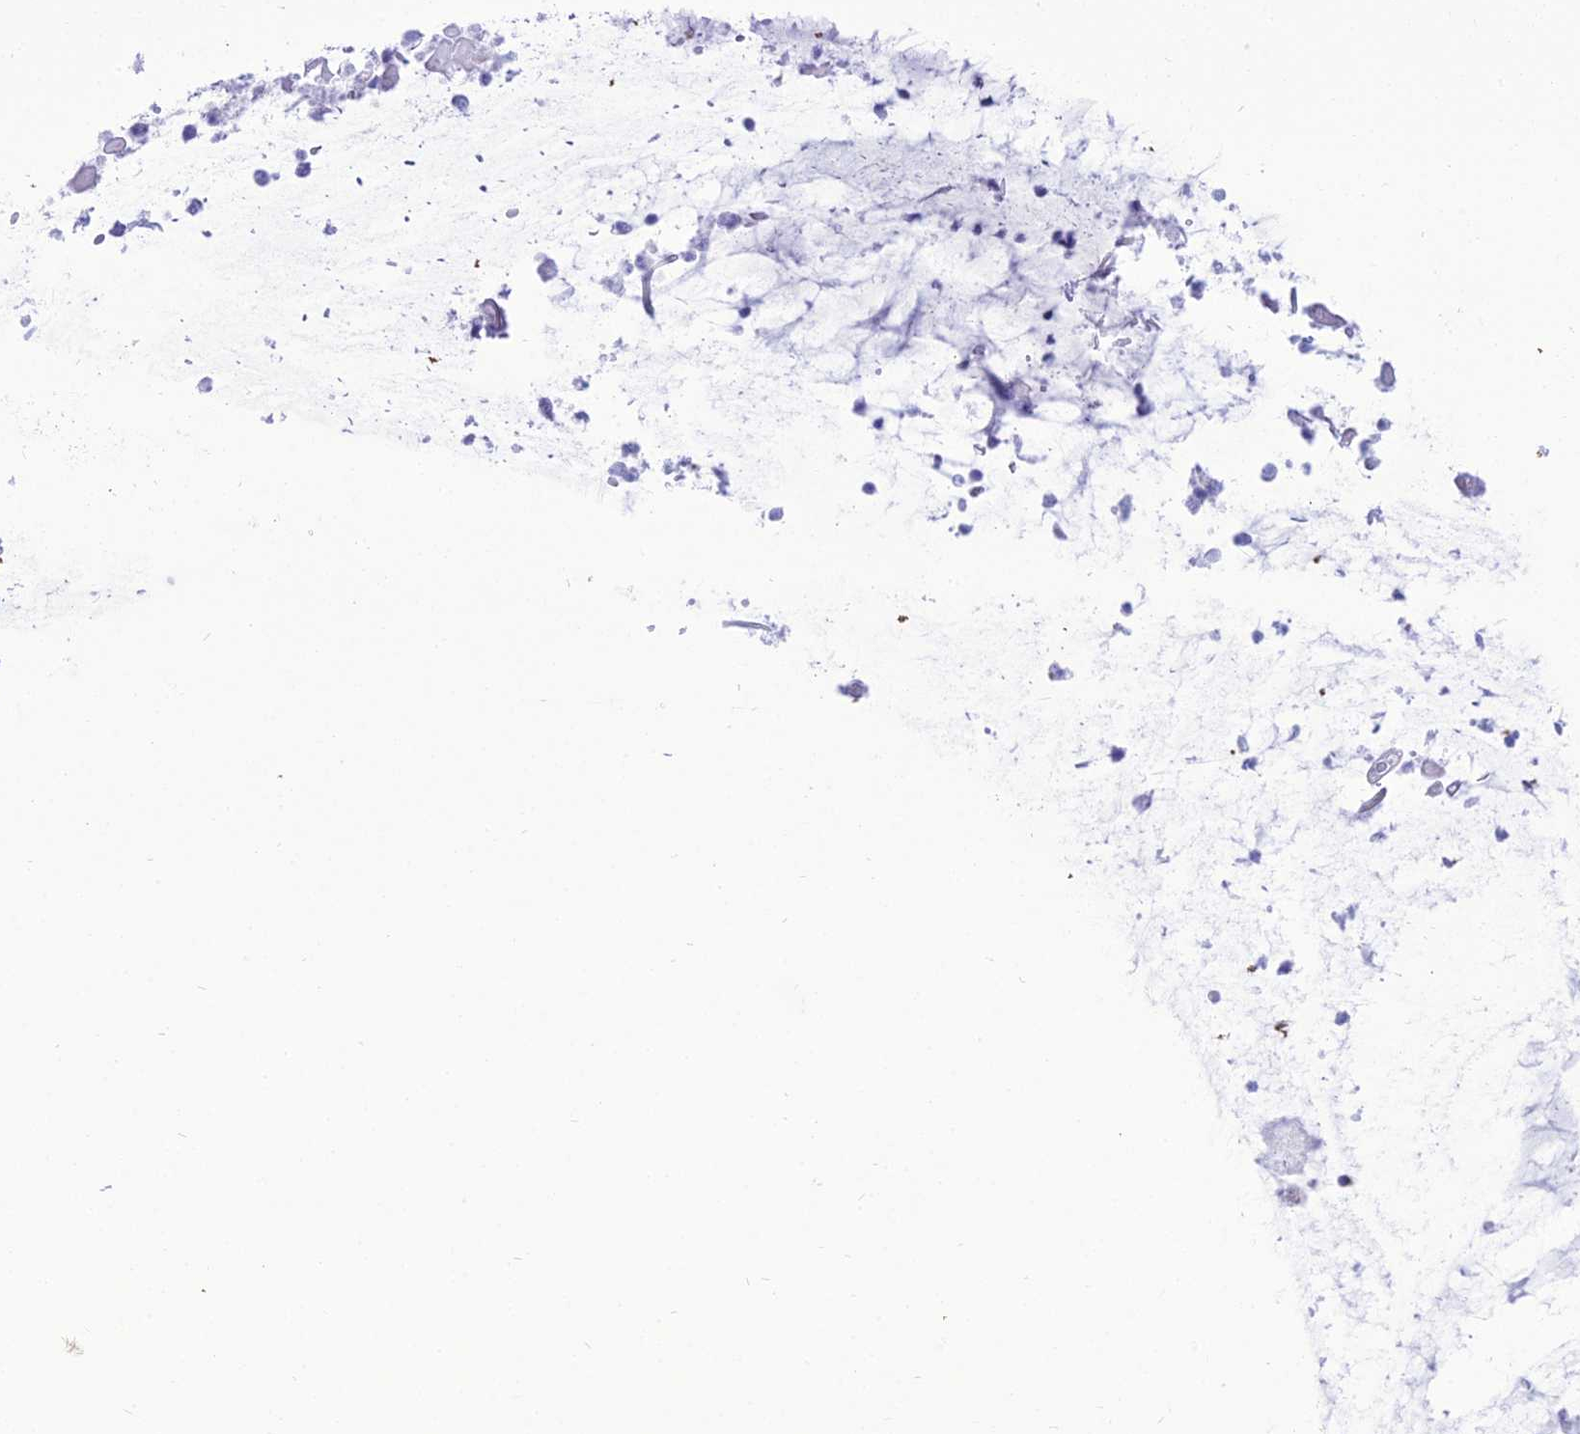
{"staining": {"intensity": "negative", "quantity": "none", "location": "none"}, "tissue": "adipose tissue", "cell_type": "Adipocytes", "image_type": "normal", "snomed": [{"axis": "morphology", "description": "Normal tissue, NOS"}, {"axis": "topography", "description": "Lymph node"}, {"axis": "topography", "description": "Cartilage tissue"}, {"axis": "topography", "description": "Bronchus"}], "caption": "The immunohistochemistry image has no significant positivity in adipocytes of adipose tissue.", "gene": "PNMA5", "patient": {"sex": "male", "age": 63}}